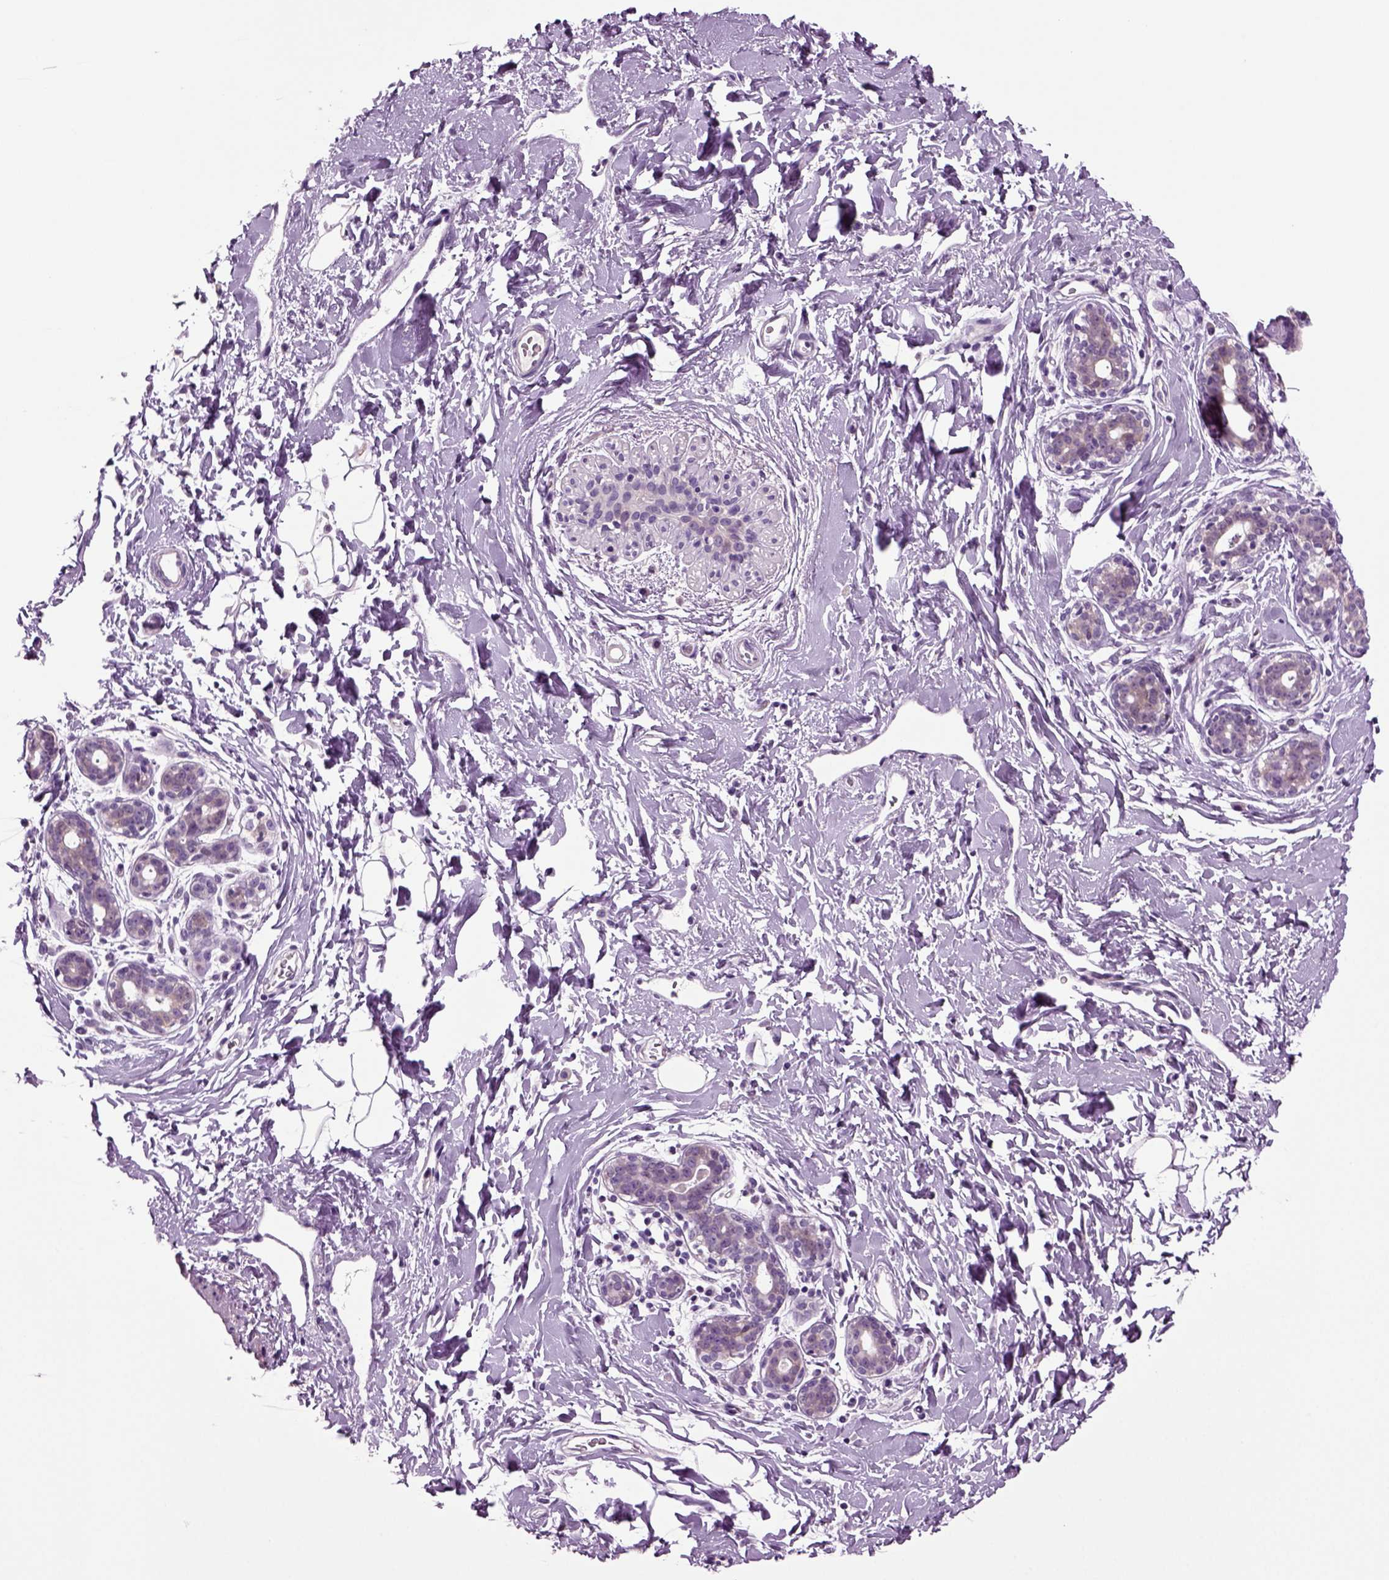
{"staining": {"intensity": "negative", "quantity": "none", "location": "none"}, "tissue": "breast", "cell_type": "Adipocytes", "image_type": "normal", "snomed": [{"axis": "morphology", "description": "Normal tissue, NOS"}, {"axis": "topography", "description": "Breast"}], "caption": "Adipocytes are negative for protein expression in benign human breast. (Brightfield microscopy of DAB immunohistochemistry at high magnification).", "gene": "COL9A2", "patient": {"sex": "female", "age": 43}}